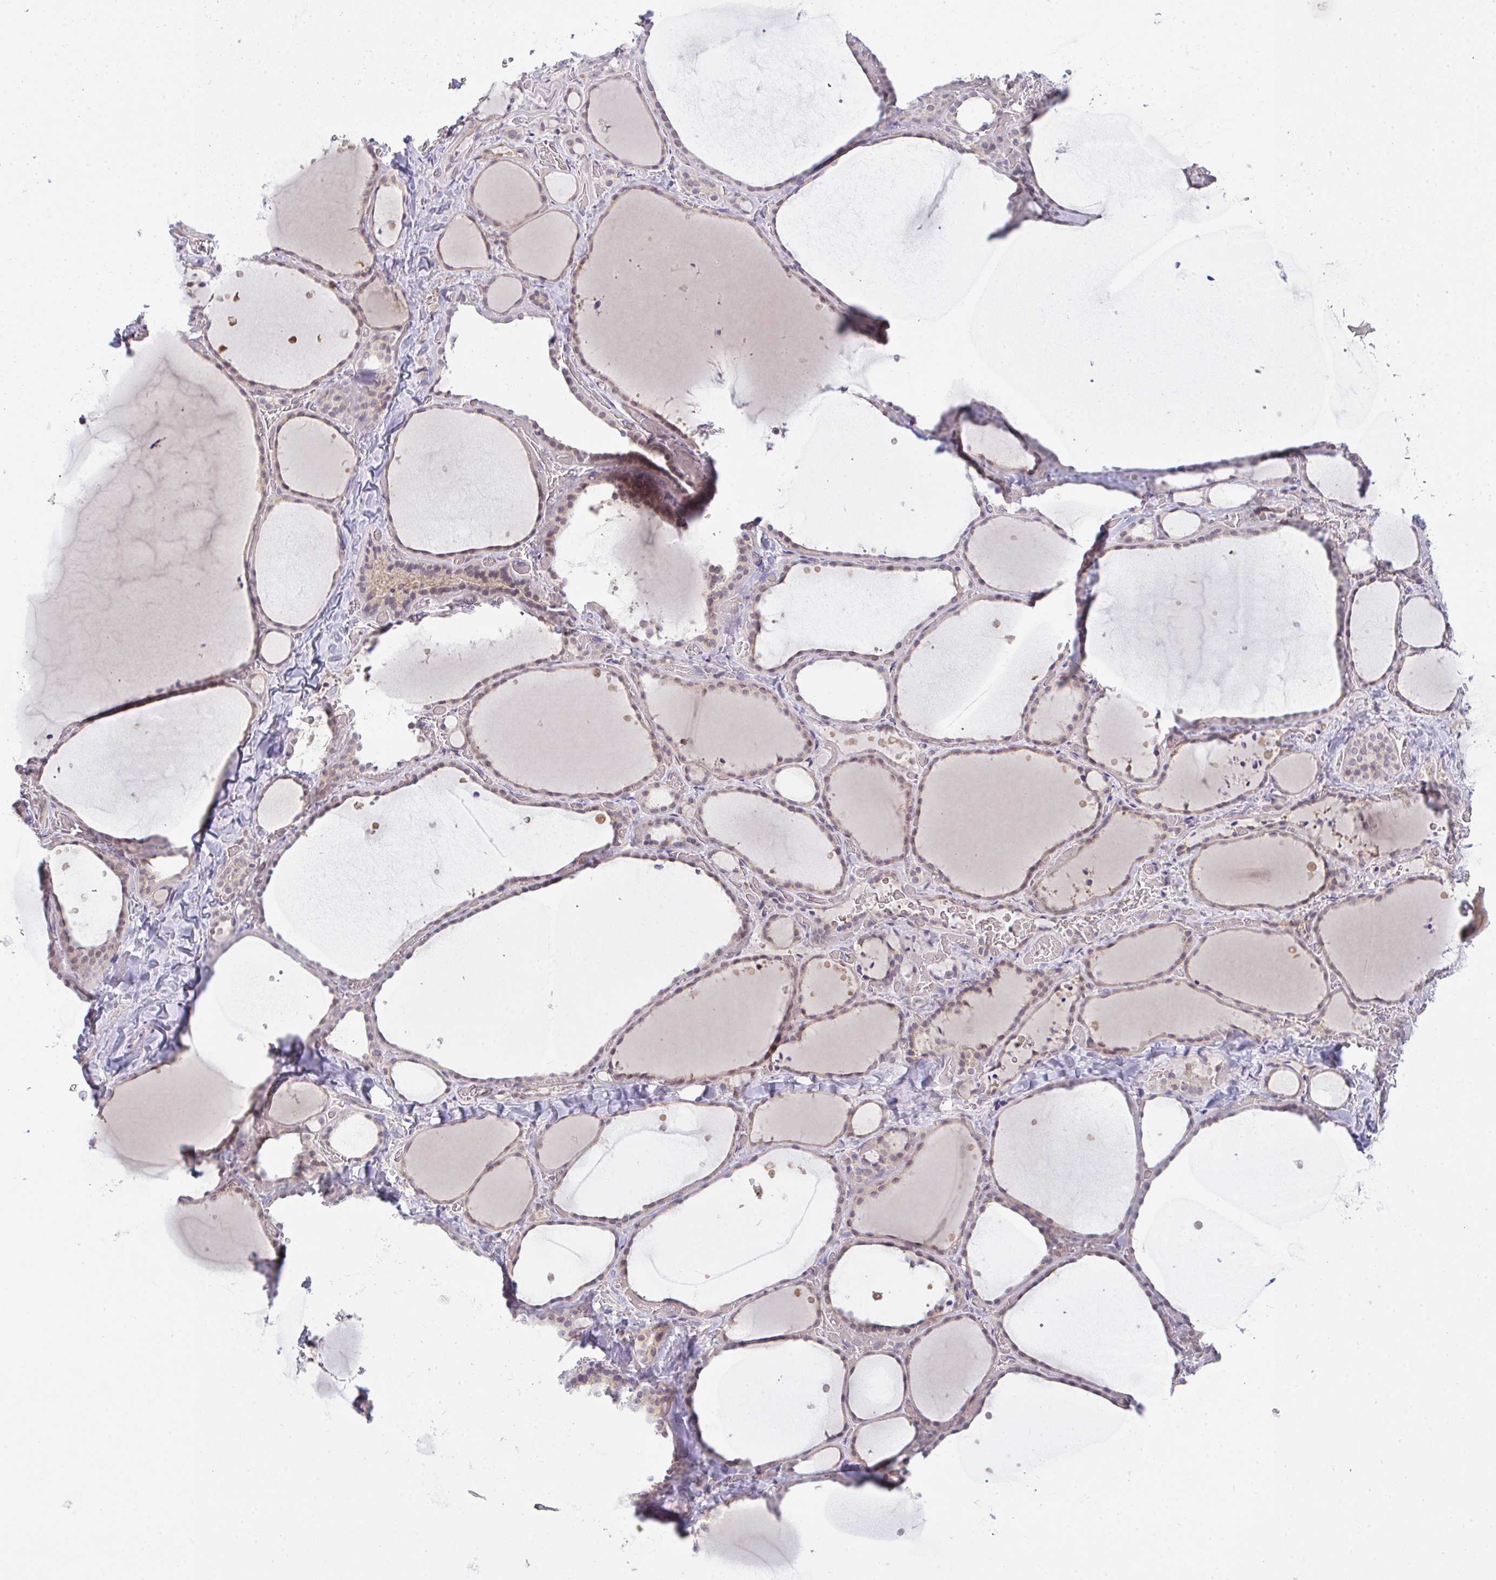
{"staining": {"intensity": "weak", "quantity": ">75%", "location": "cytoplasmic/membranous"}, "tissue": "thyroid gland", "cell_type": "Glandular cells", "image_type": "normal", "snomed": [{"axis": "morphology", "description": "Normal tissue, NOS"}, {"axis": "topography", "description": "Thyroid gland"}], "caption": "Protein staining by immunohistochemistry (IHC) displays weak cytoplasmic/membranous staining in about >75% of glandular cells in normal thyroid gland. The protein is stained brown, and the nuclei are stained in blue (DAB IHC with brightfield microscopy, high magnification).", "gene": "CSE1L", "patient": {"sex": "female", "age": 36}}